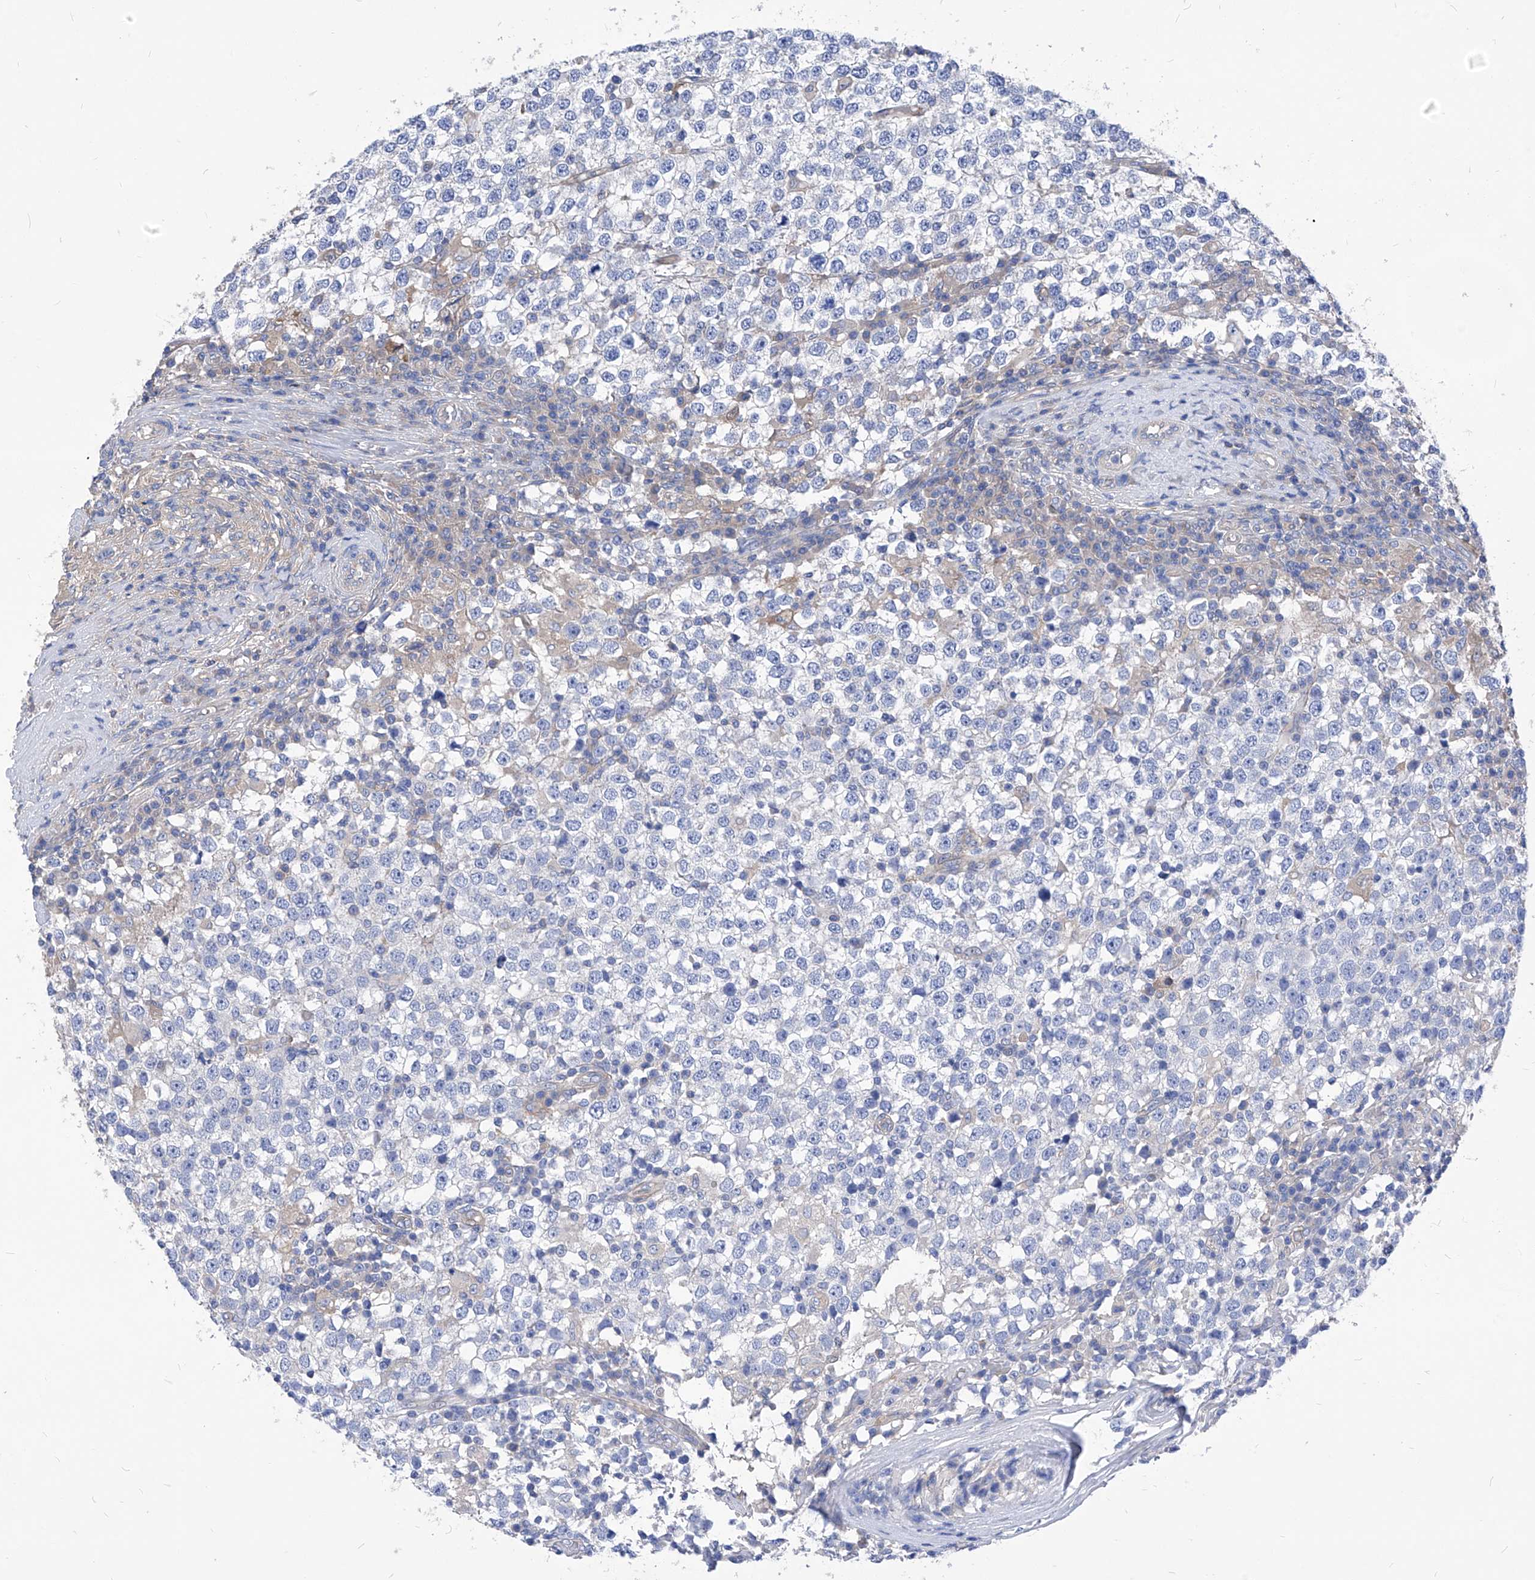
{"staining": {"intensity": "negative", "quantity": "none", "location": "none"}, "tissue": "testis cancer", "cell_type": "Tumor cells", "image_type": "cancer", "snomed": [{"axis": "morphology", "description": "Seminoma, NOS"}, {"axis": "topography", "description": "Testis"}], "caption": "DAB (3,3'-diaminobenzidine) immunohistochemical staining of testis seminoma demonstrates no significant positivity in tumor cells.", "gene": "XPNPEP1", "patient": {"sex": "male", "age": 65}}